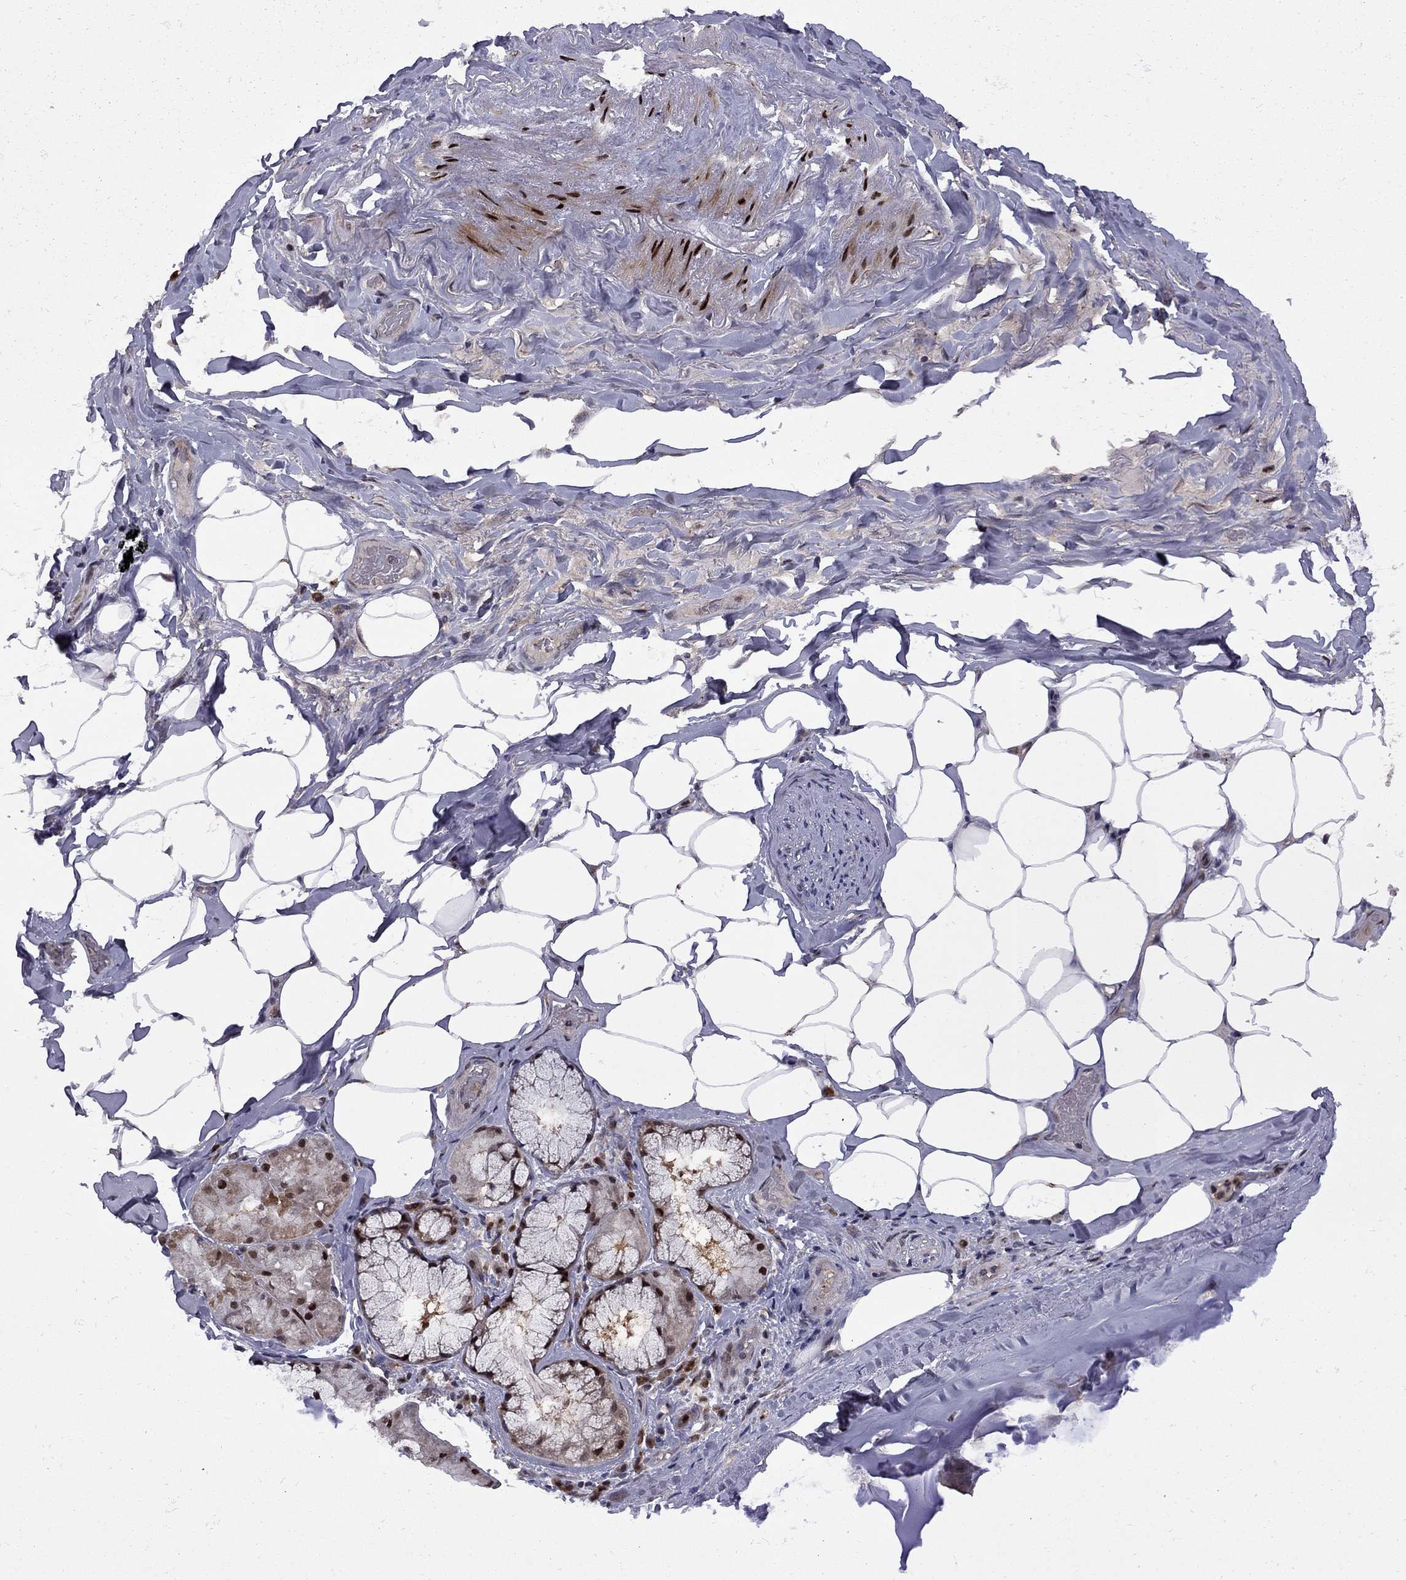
{"staining": {"intensity": "negative", "quantity": "none", "location": "none"}, "tissue": "adipose tissue", "cell_type": "Adipocytes", "image_type": "normal", "snomed": [{"axis": "morphology", "description": "Normal tissue, NOS"}, {"axis": "topography", "description": "Bronchus"}, {"axis": "topography", "description": "Lung"}], "caption": "DAB immunohistochemical staining of normal adipose tissue reveals no significant positivity in adipocytes.", "gene": "IPP", "patient": {"sex": "female", "age": 57}}